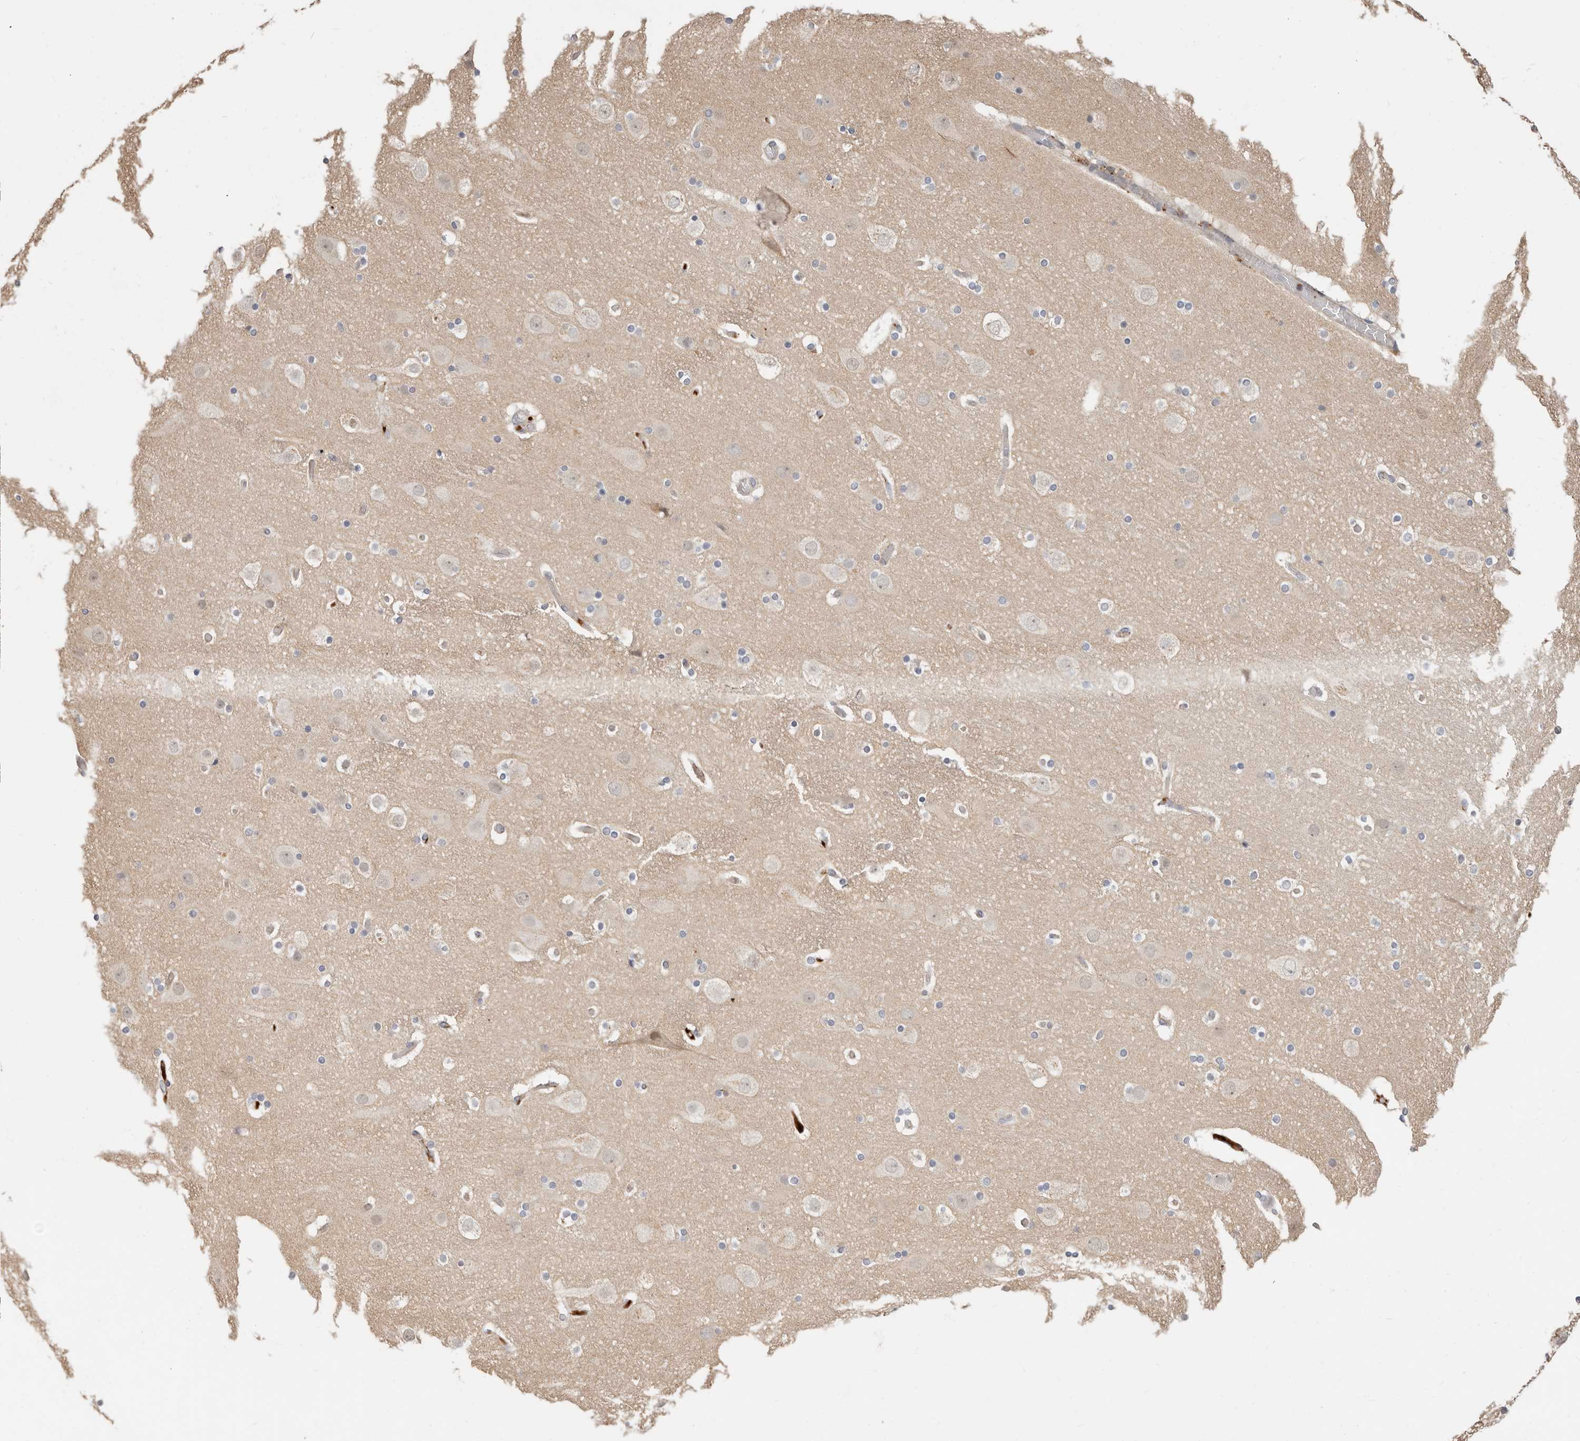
{"staining": {"intensity": "moderate", "quantity": "25%-75%", "location": "cytoplasmic/membranous"}, "tissue": "cerebral cortex", "cell_type": "Endothelial cells", "image_type": "normal", "snomed": [{"axis": "morphology", "description": "Normal tissue, NOS"}, {"axis": "topography", "description": "Cerebral cortex"}], "caption": "IHC of normal human cerebral cortex shows medium levels of moderate cytoplasmic/membranous staining in approximately 25%-75% of endothelial cells.", "gene": "MTFR2", "patient": {"sex": "male", "age": 57}}